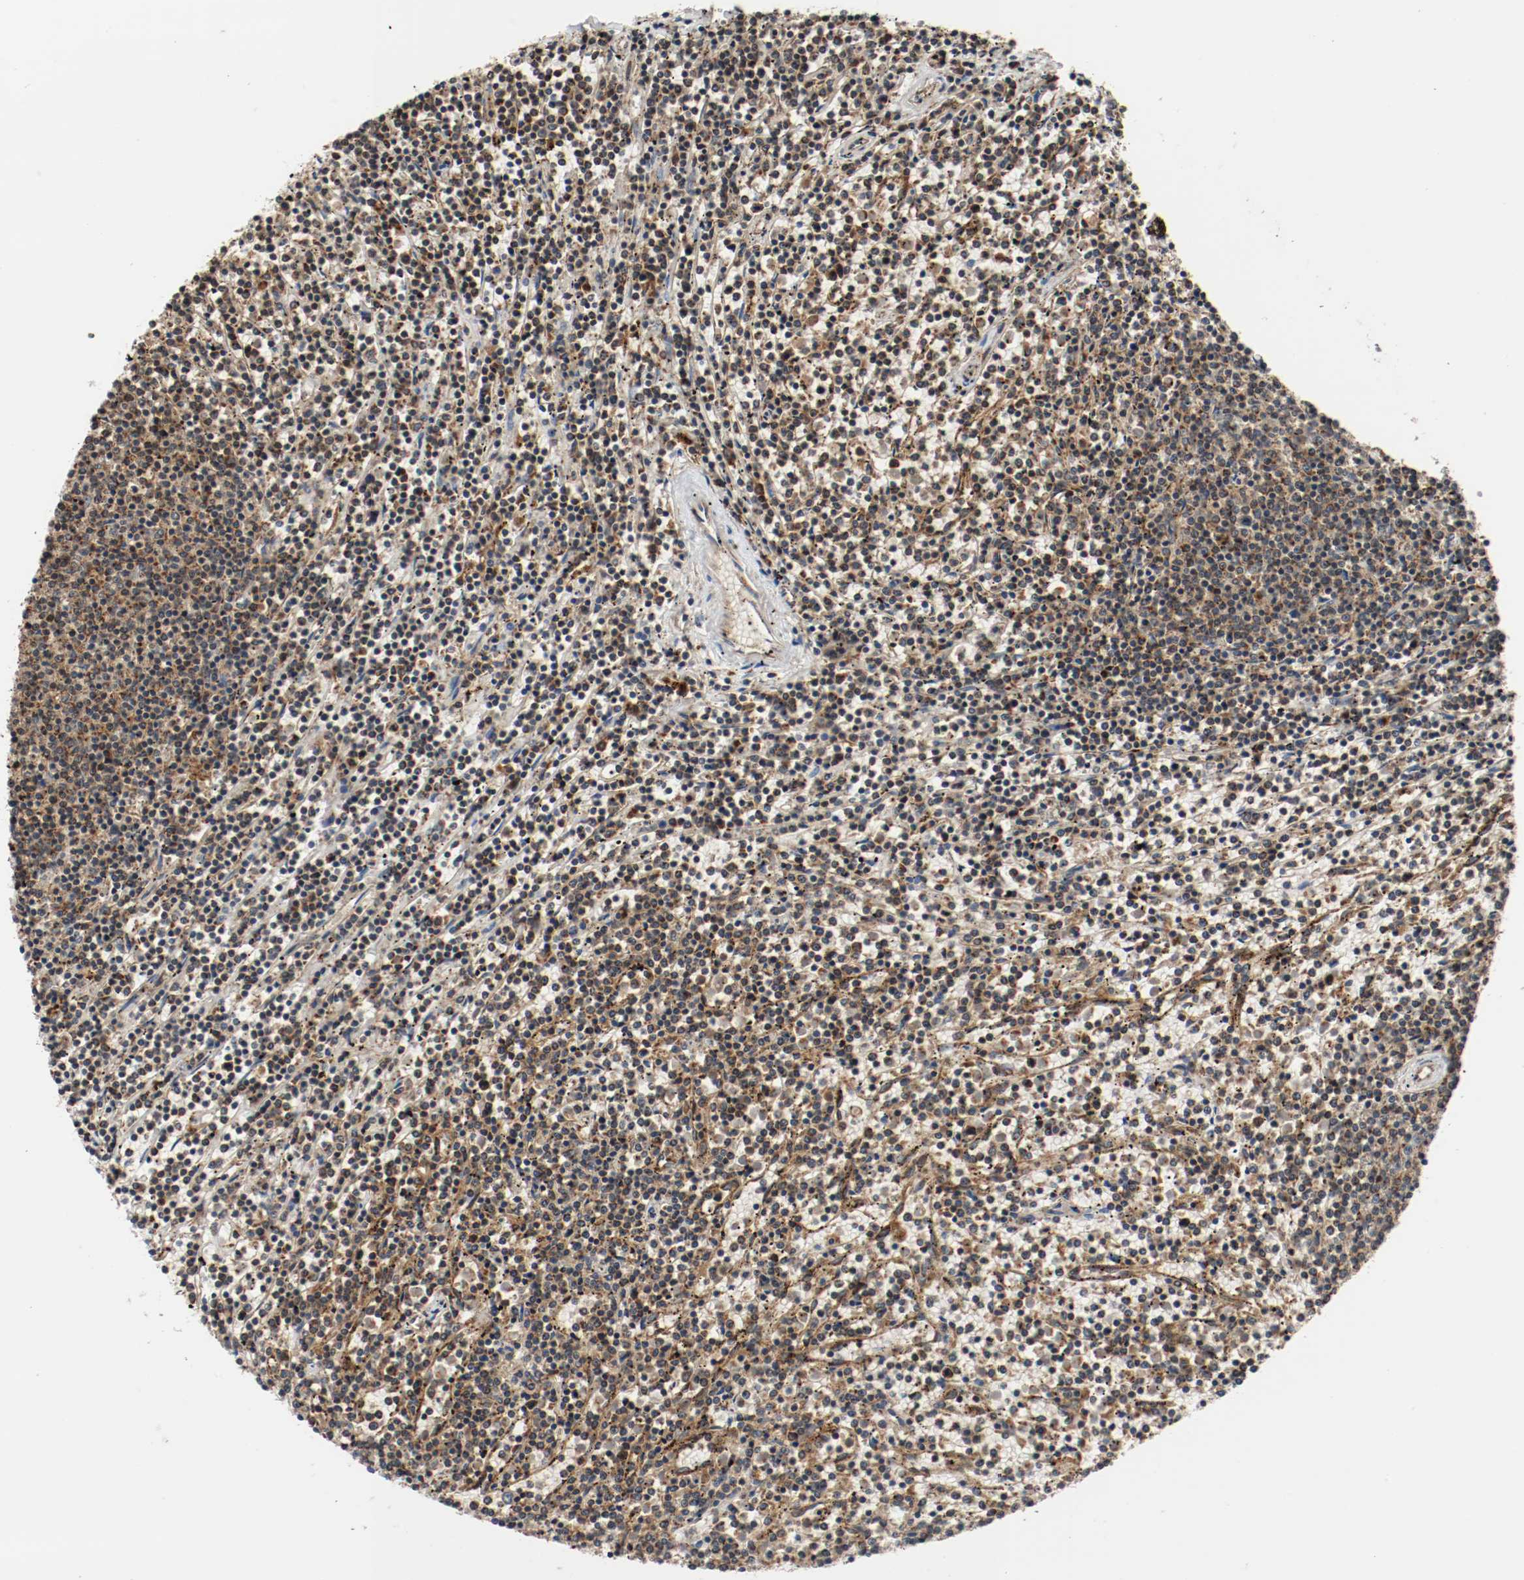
{"staining": {"intensity": "moderate", "quantity": ">75%", "location": "cytoplasmic/membranous"}, "tissue": "lymphoma", "cell_type": "Tumor cells", "image_type": "cancer", "snomed": [{"axis": "morphology", "description": "Malignant lymphoma, non-Hodgkin's type, Low grade"}, {"axis": "topography", "description": "Spleen"}], "caption": "A medium amount of moderate cytoplasmic/membranous positivity is seen in about >75% of tumor cells in lymphoma tissue. Using DAB (3,3'-diaminobenzidine) (brown) and hematoxylin (blue) stains, captured at high magnification using brightfield microscopy.", "gene": "LAMP2", "patient": {"sex": "female", "age": 50}}